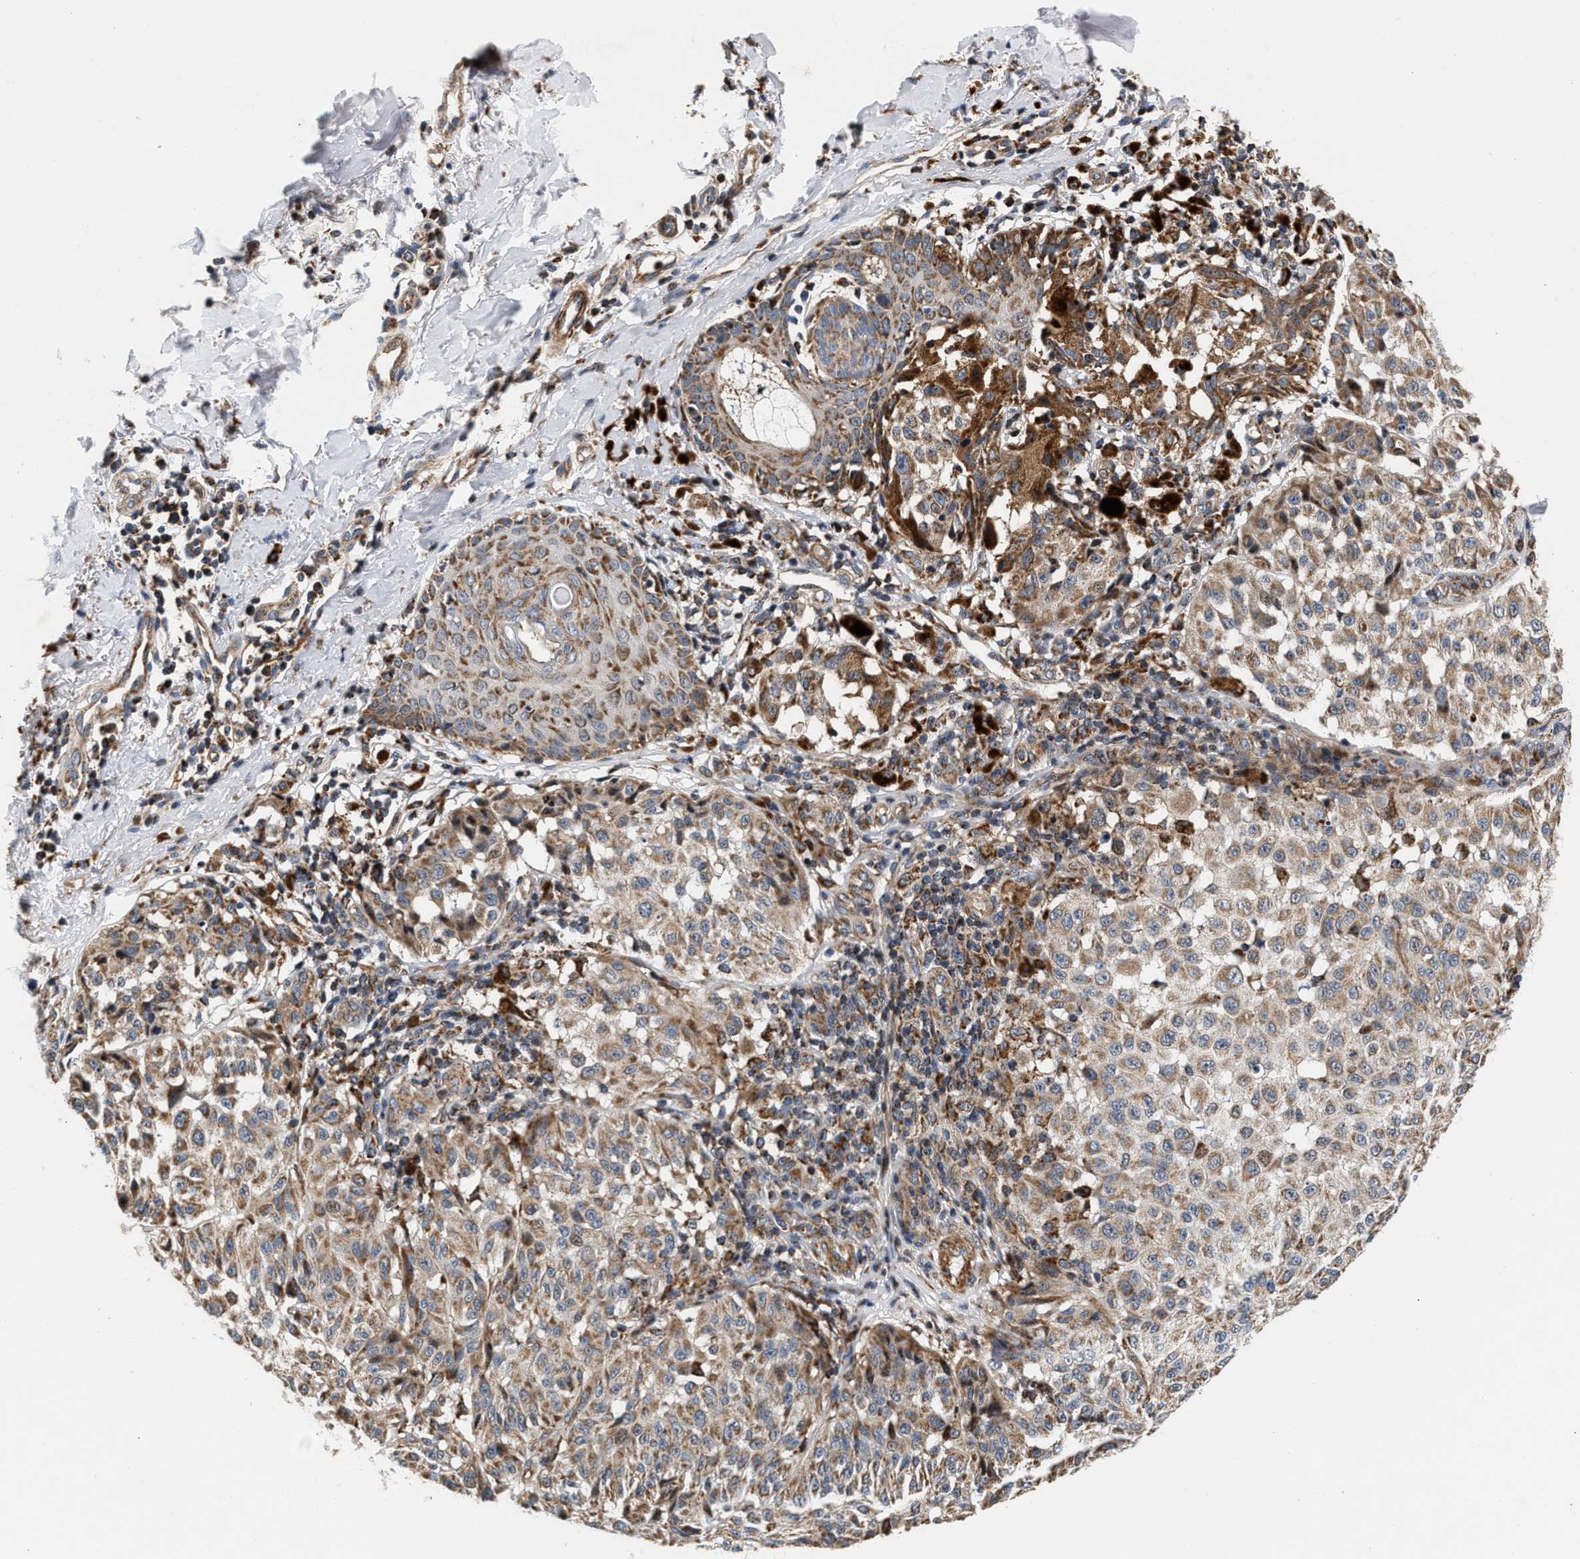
{"staining": {"intensity": "weak", "quantity": ">75%", "location": "cytoplasmic/membranous"}, "tissue": "melanoma", "cell_type": "Tumor cells", "image_type": "cancer", "snomed": [{"axis": "morphology", "description": "Malignant melanoma, NOS"}, {"axis": "topography", "description": "Skin"}], "caption": "This is an image of IHC staining of malignant melanoma, which shows weak expression in the cytoplasmic/membranous of tumor cells.", "gene": "SGK1", "patient": {"sex": "female", "age": 46}}